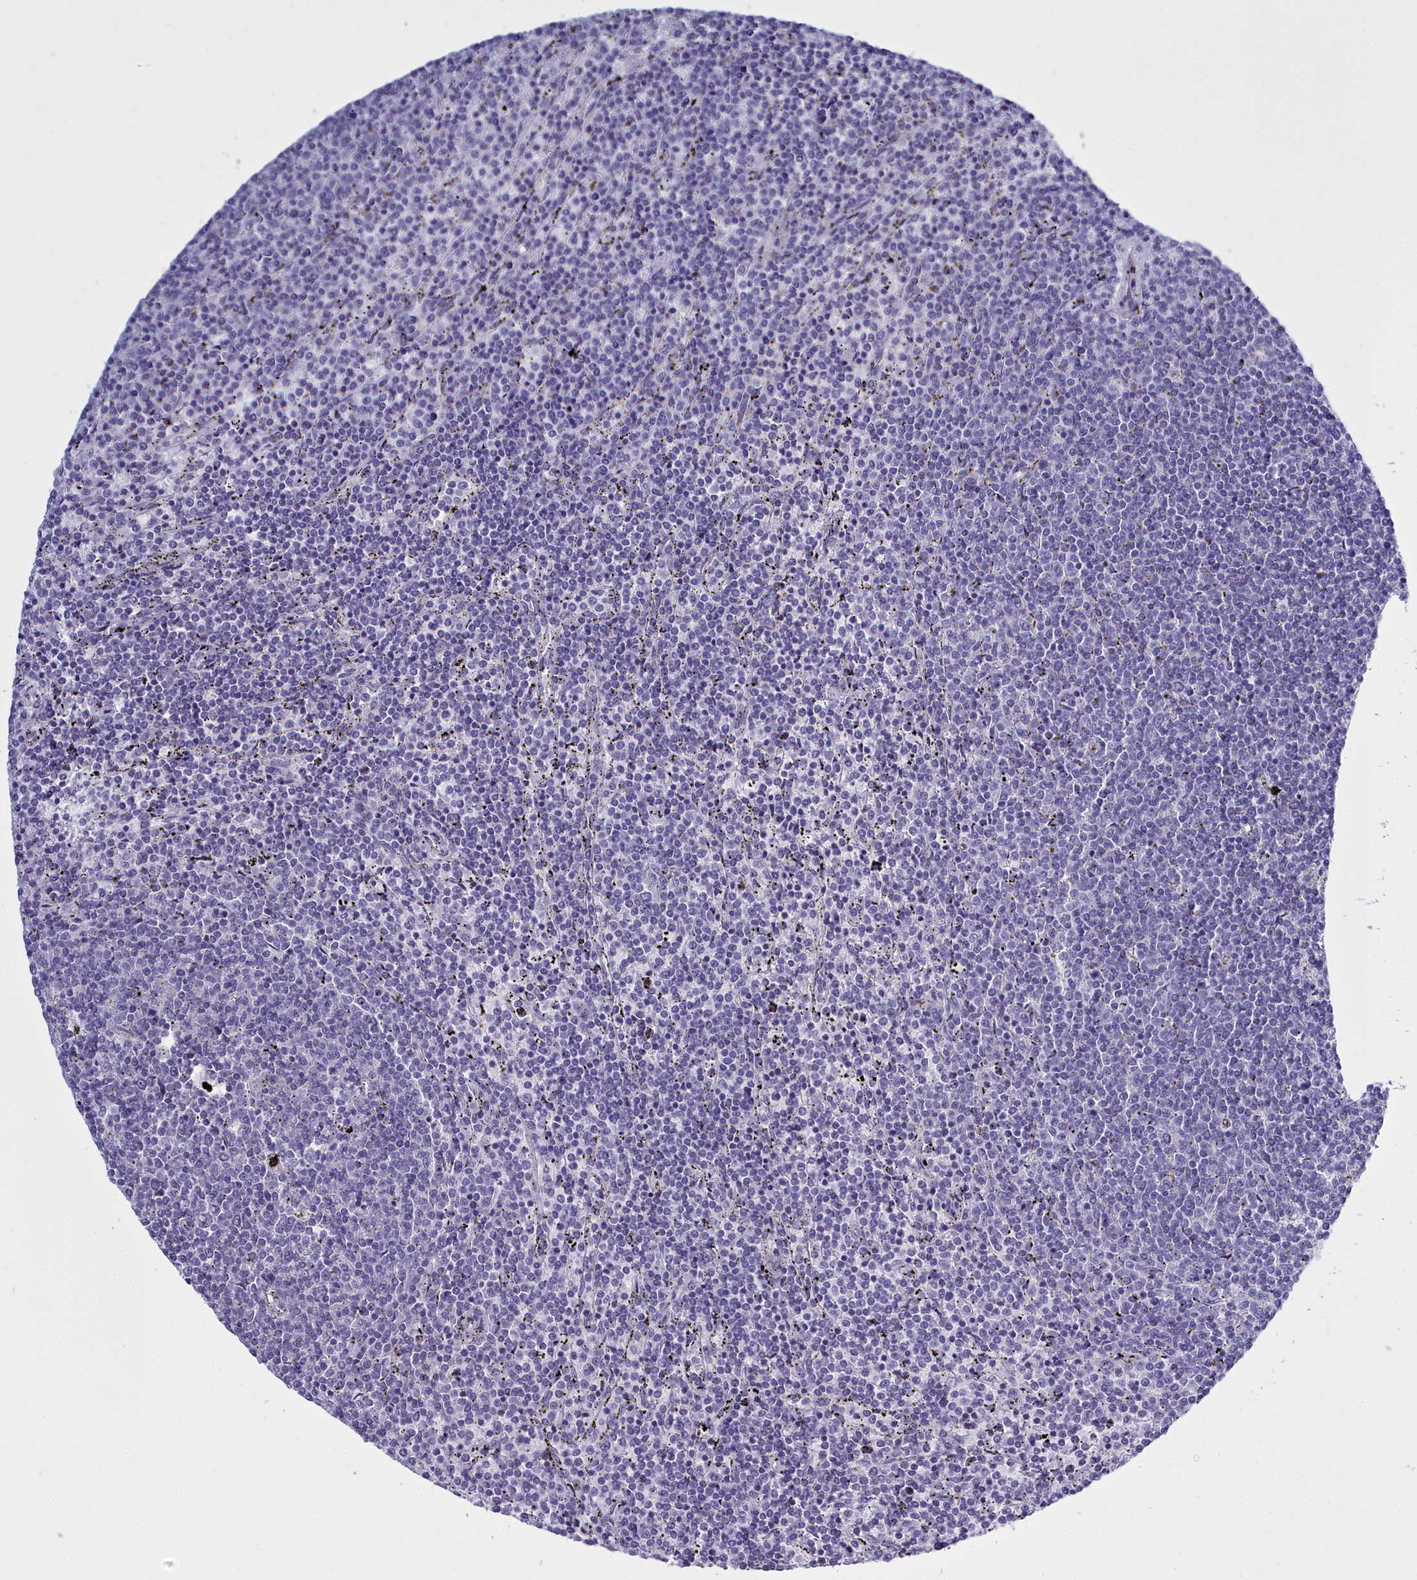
{"staining": {"intensity": "negative", "quantity": "none", "location": "none"}, "tissue": "lymphoma", "cell_type": "Tumor cells", "image_type": "cancer", "snomed": [{"axis": "morphology", "description": "Malignant lymphoma, non-Hodgkin's type, Low grade"}, {"axis": "topography", "description": "Spleen"}], "caption": "IHC photomicrograph of neoplastic tissue: low-grade malignant lymphoma, non-Hodgkin's type stained with DAB (3,3'-diaminobenzidine) reveals no significant protein positivity in tumor cells.", "gene": "MAP6", "patient": {"sex": "female", "age": 50}}